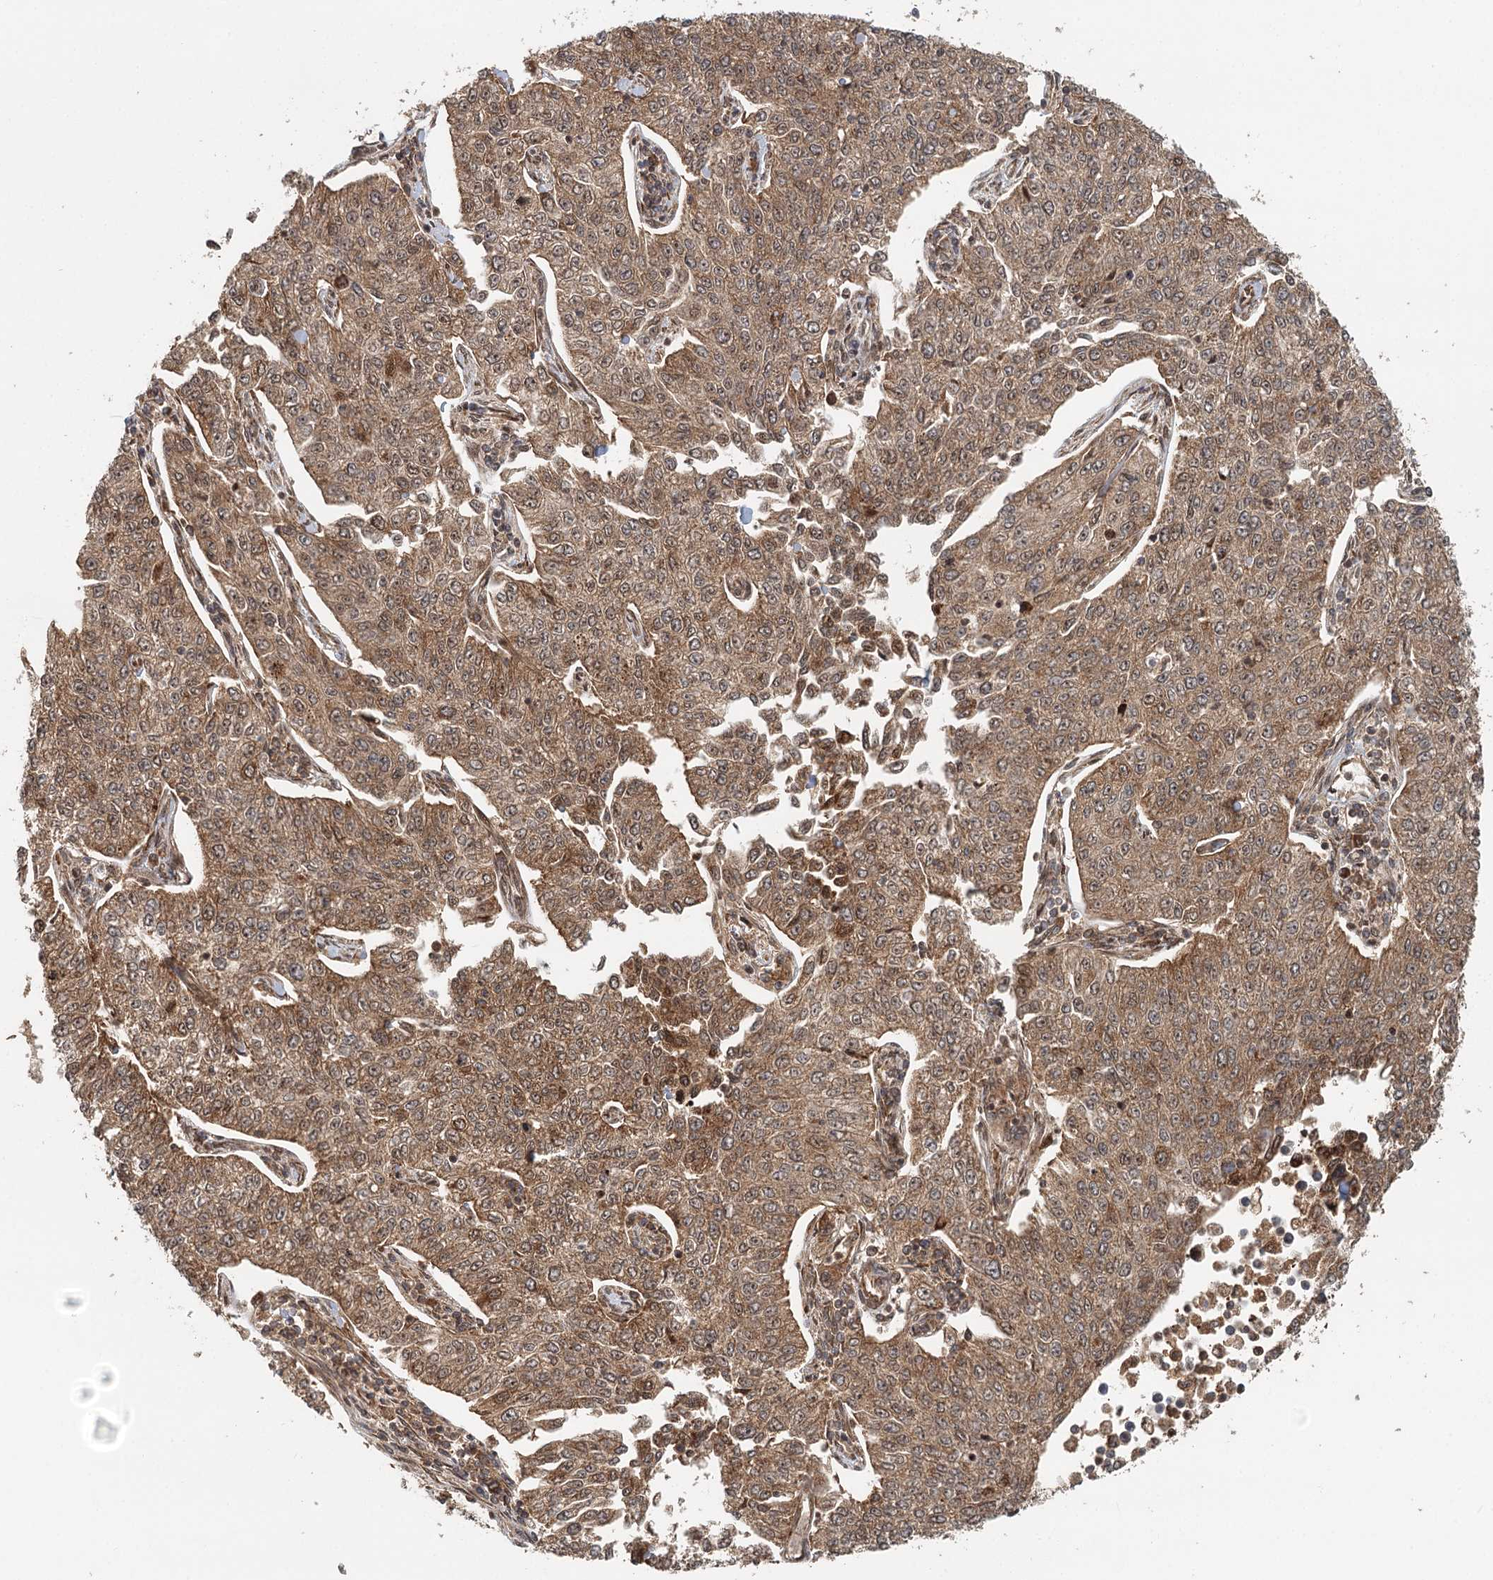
{"staining": {"intensity": "moderate", "quantity": ">75%", "location": "cytoplasmic/membranous"}, "tissue": "cervical cancer", "cell_type": "Tumor cells", "image_type": "cancer", "snomed": [{"axis": "morphology", "description": "Squamous cell carcinoma, NOS"}, {"axis": "topography", "description": "Cervix"}], "caption": "IHC histopathology image of neoplastic tissue: human cervical cancer stained using immunohistochemistry (IHC) reveals medium levels of moderate protein expression localized specifically in the cytoplasmic/membranous of tumor cells, appearing as a cytoplasmic/membranous brown color.", "gene": "RNF111", "patient": {"sex": "female", "age": 35}}